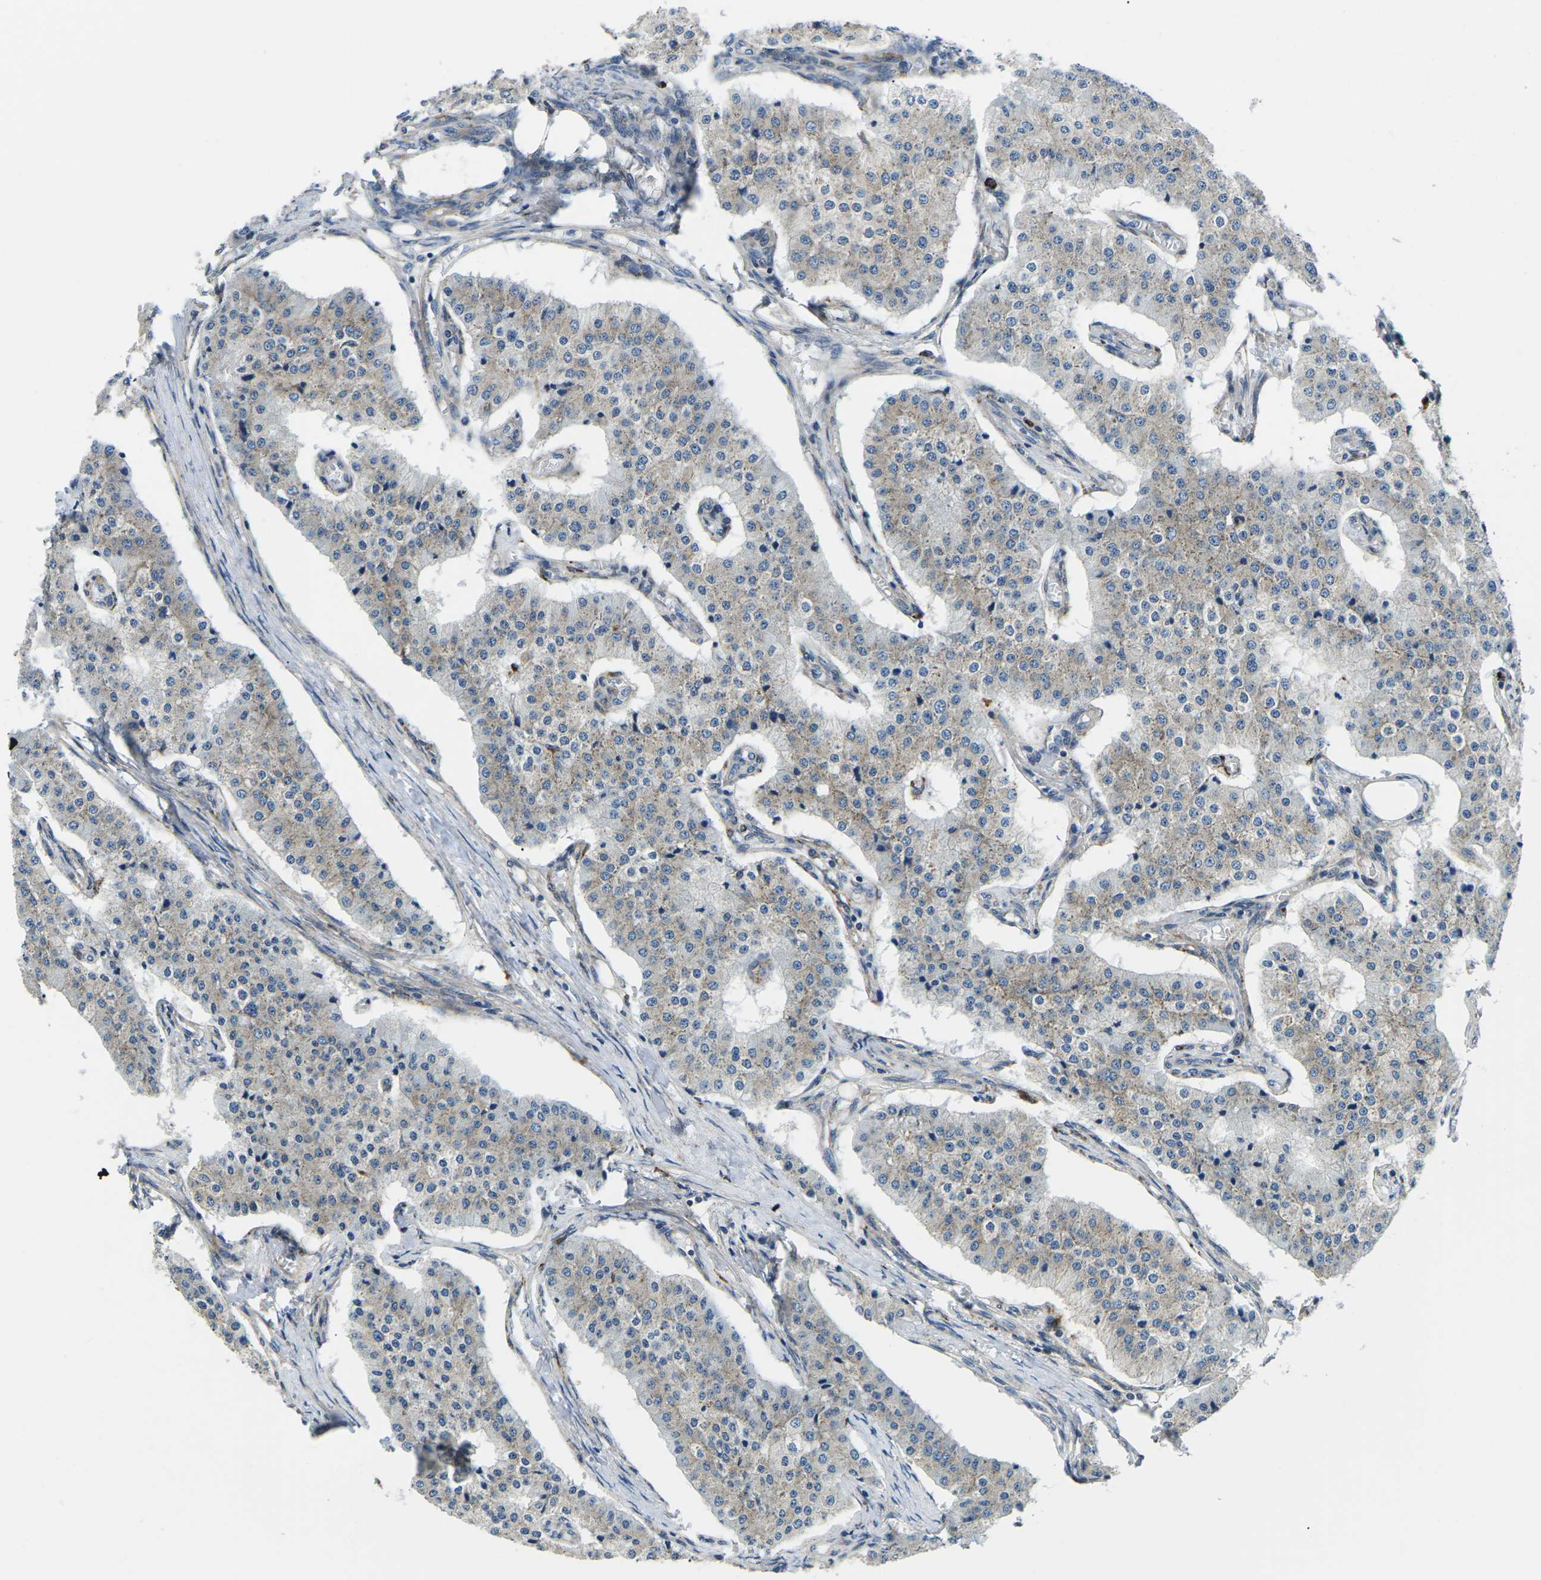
{"staining": {"intensity": "weak", "quantity": "25%-75%", "location": "cytoplasmic/membranous"}, "tissue": "carcinoid", "cell_type": "Tumor cells", "image_type": "cancer", "snomed": [{"axis": "morphology", "description": "Carcinoid, malignant, NOS"}, {"axis": "topography", "description": "Colon"}], "caption": "Human carcinoid (malignant) stained with a brown dye shows weak cytoplasmic/membranous positive positivity in approximately 25%-75% of tumor cells.", "gene": "DLG1", "patient": {"sex": "female", "age": 52}}